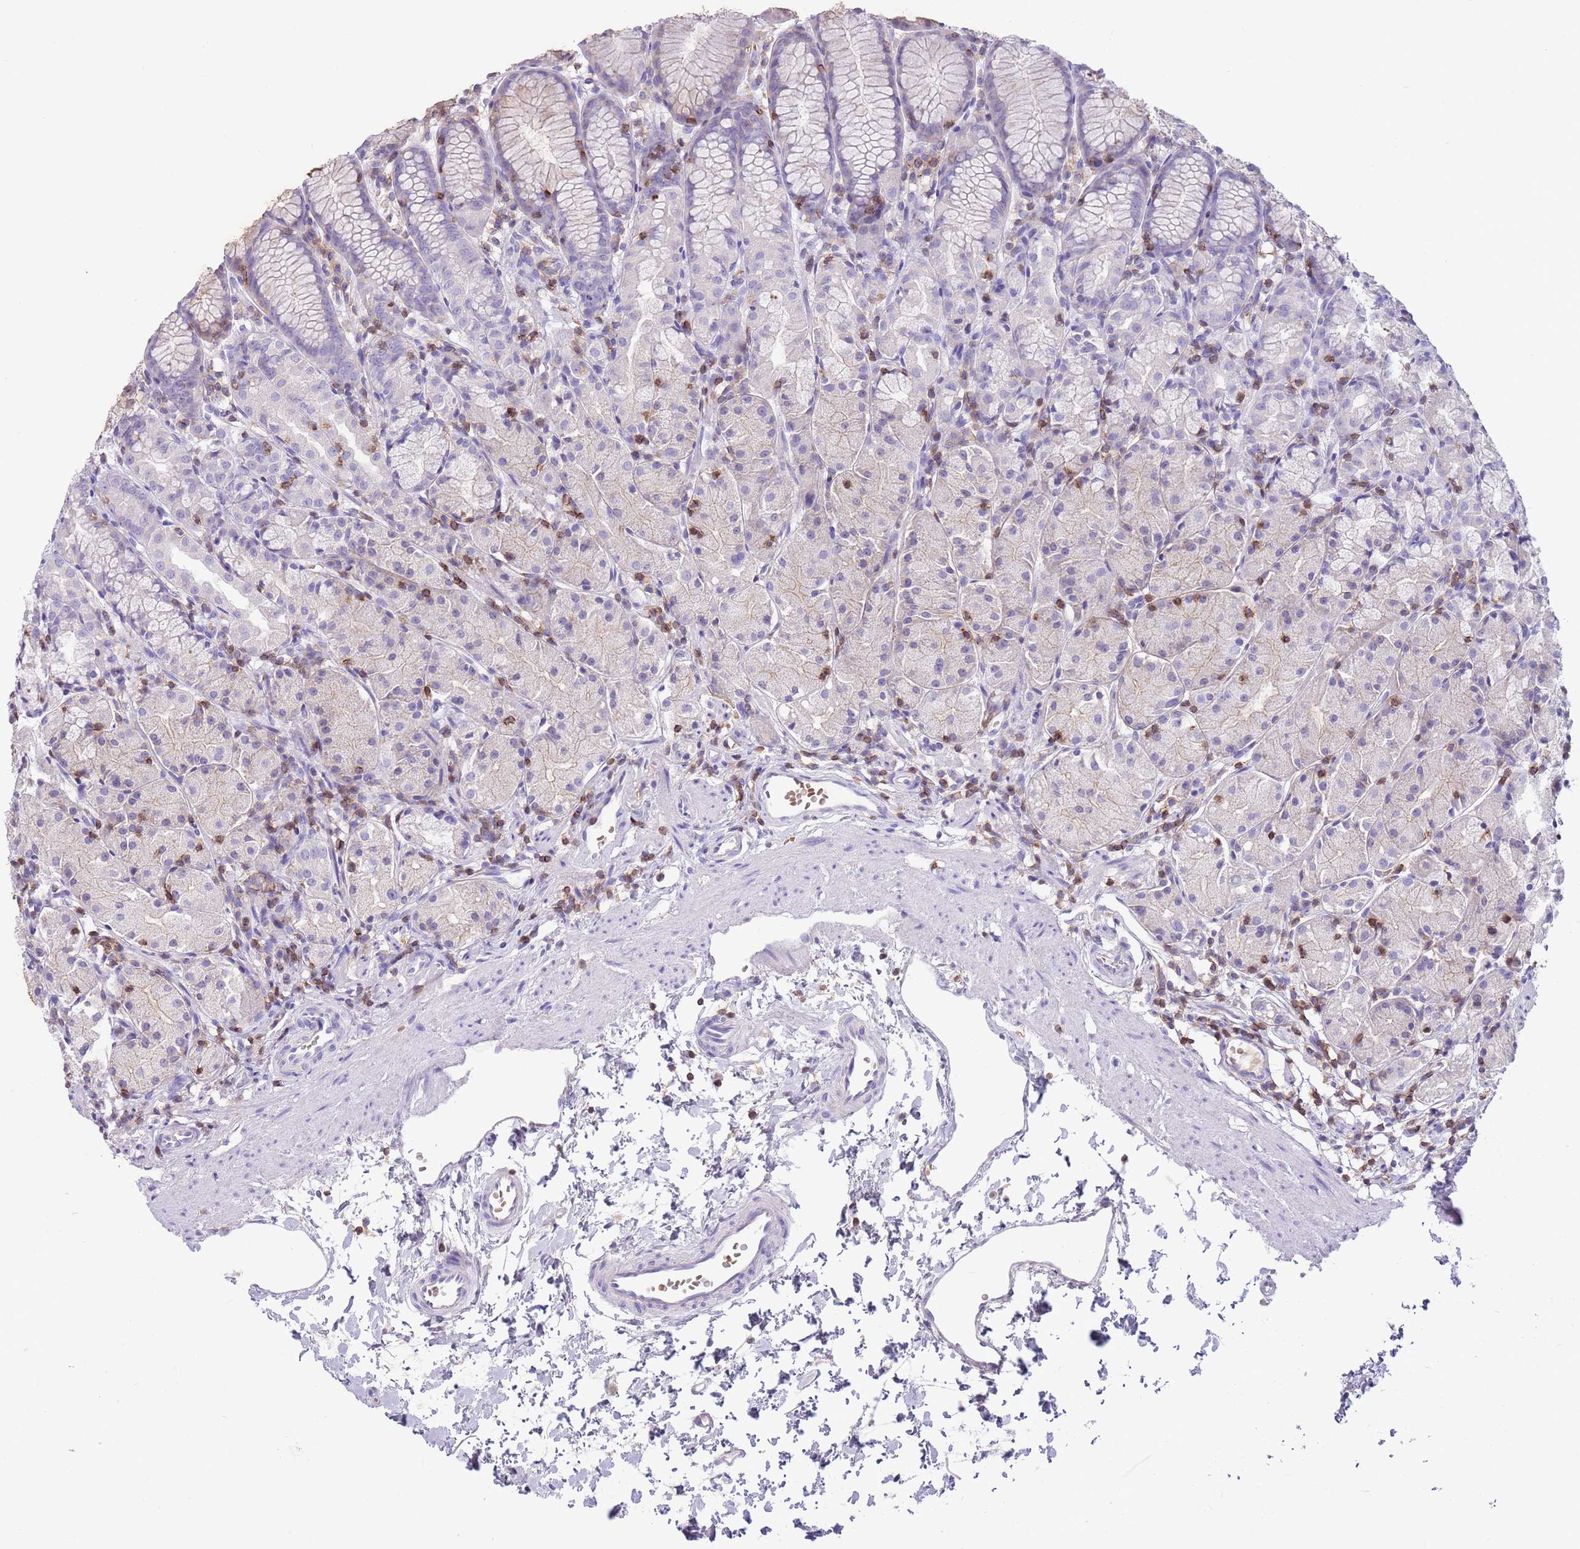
{"staining": {"intensity": "negative", "quantity": "none", "location": "none"}, "tissue": "stomach", "cell_type": "Glandular cells", "image_type": "normal", "snomed": [{"axis": "morphology", "description": "Normal tissue, NOS"}, {"axis": "topography", "description": "Stomach, upper"}], "caption": "Image shows no significant protein staining in glandular cells of unremarkable stomach.", "gene": "OR4Q3", "patient": {"sex": "male", "age": 47}}